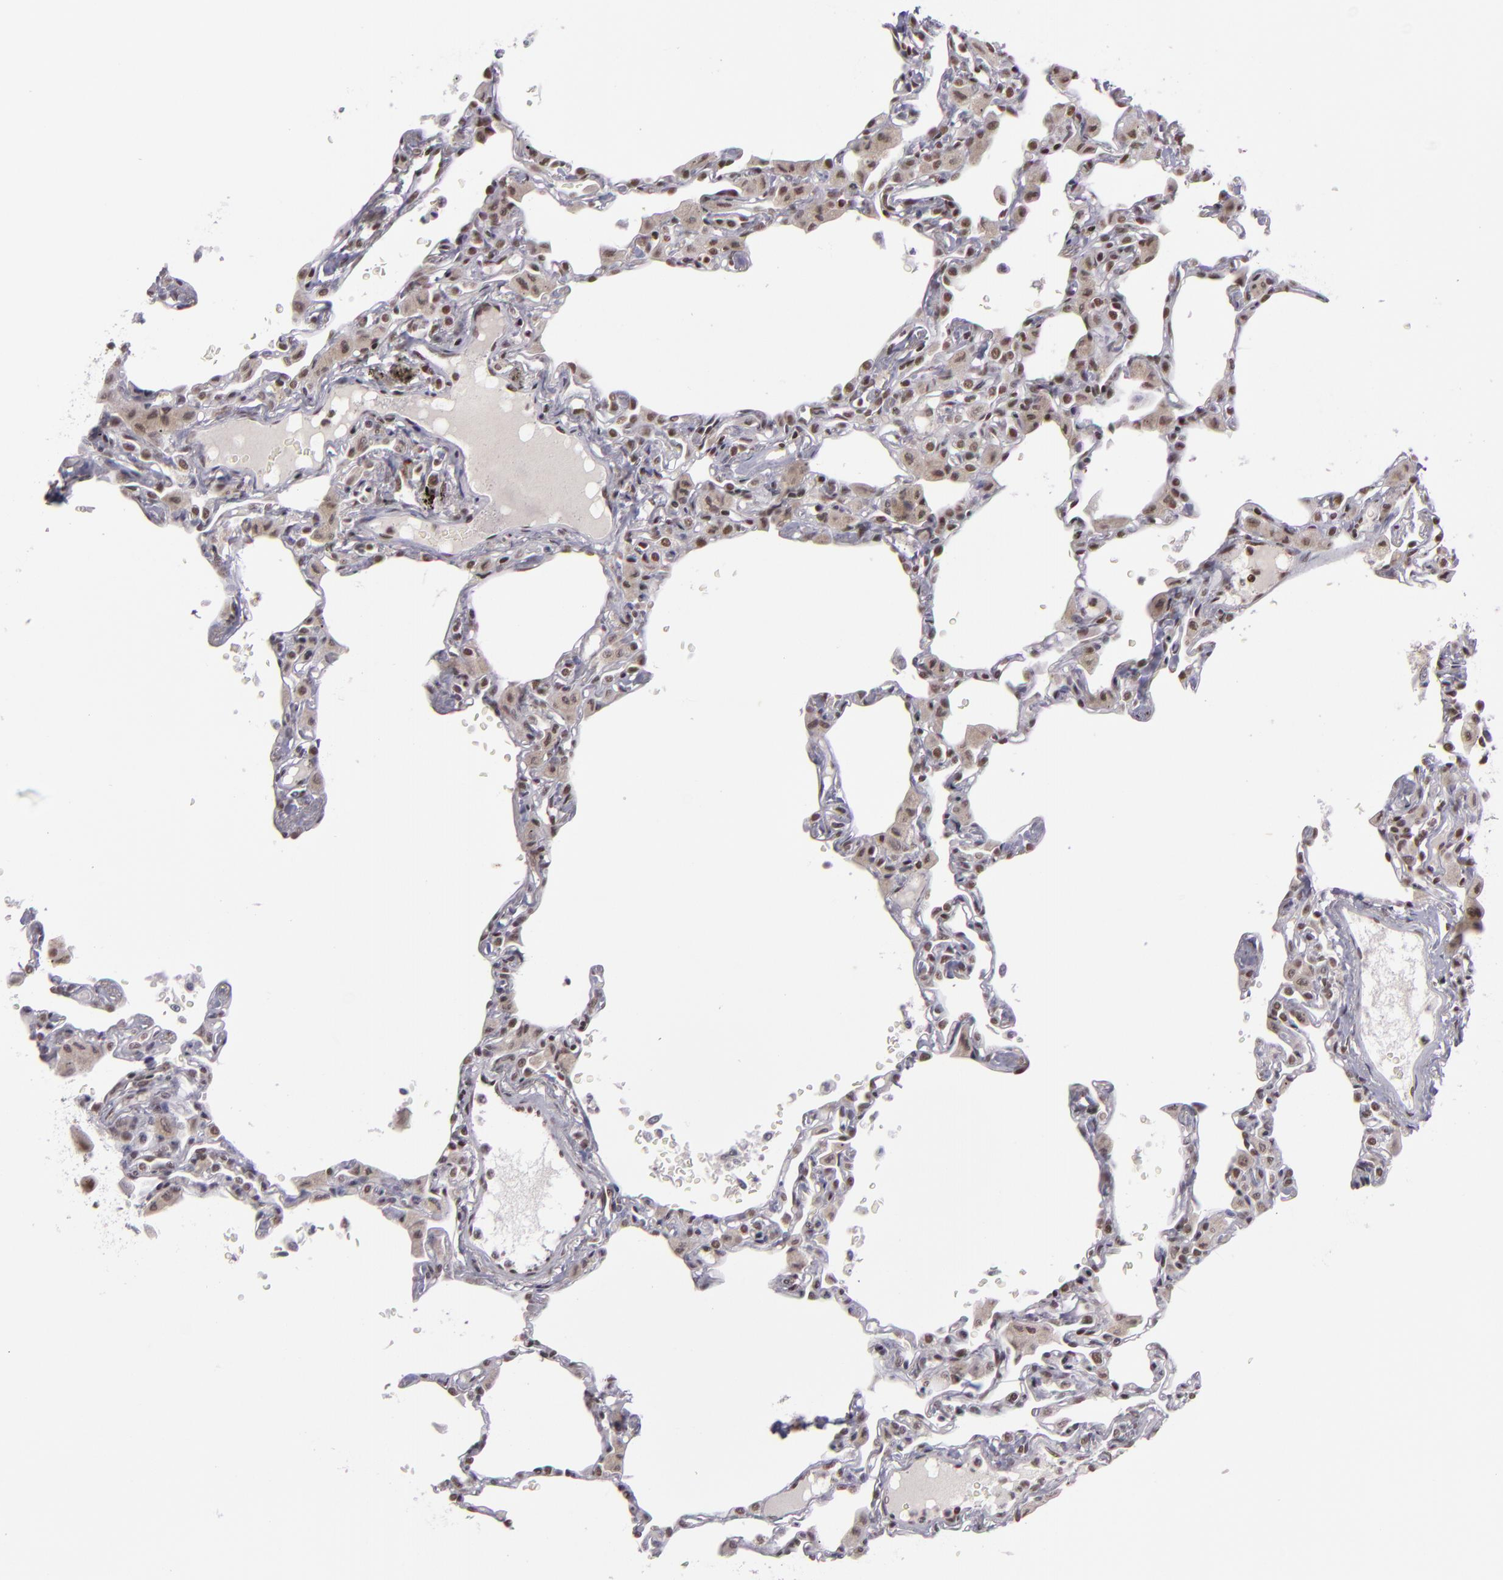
{"staining": {"intensity": "weak", "quantity": "25%-75%", "location": "nuclear"}, "tissue": "lung", "cell_type": "Alveolar cells", "image_type": "normal", "snomed": [{"axis": "morphology", "description": "Normal tissue, NOS"}, {"axis": "topography", "description": "Lung"}], "caption": "Protein expression analysis of normal human lung reveals weak nuclear staining in about 25%-75% of alveolar cells.", "gene": "ZFX", "patient": {"sex": "female", "age": 49}}